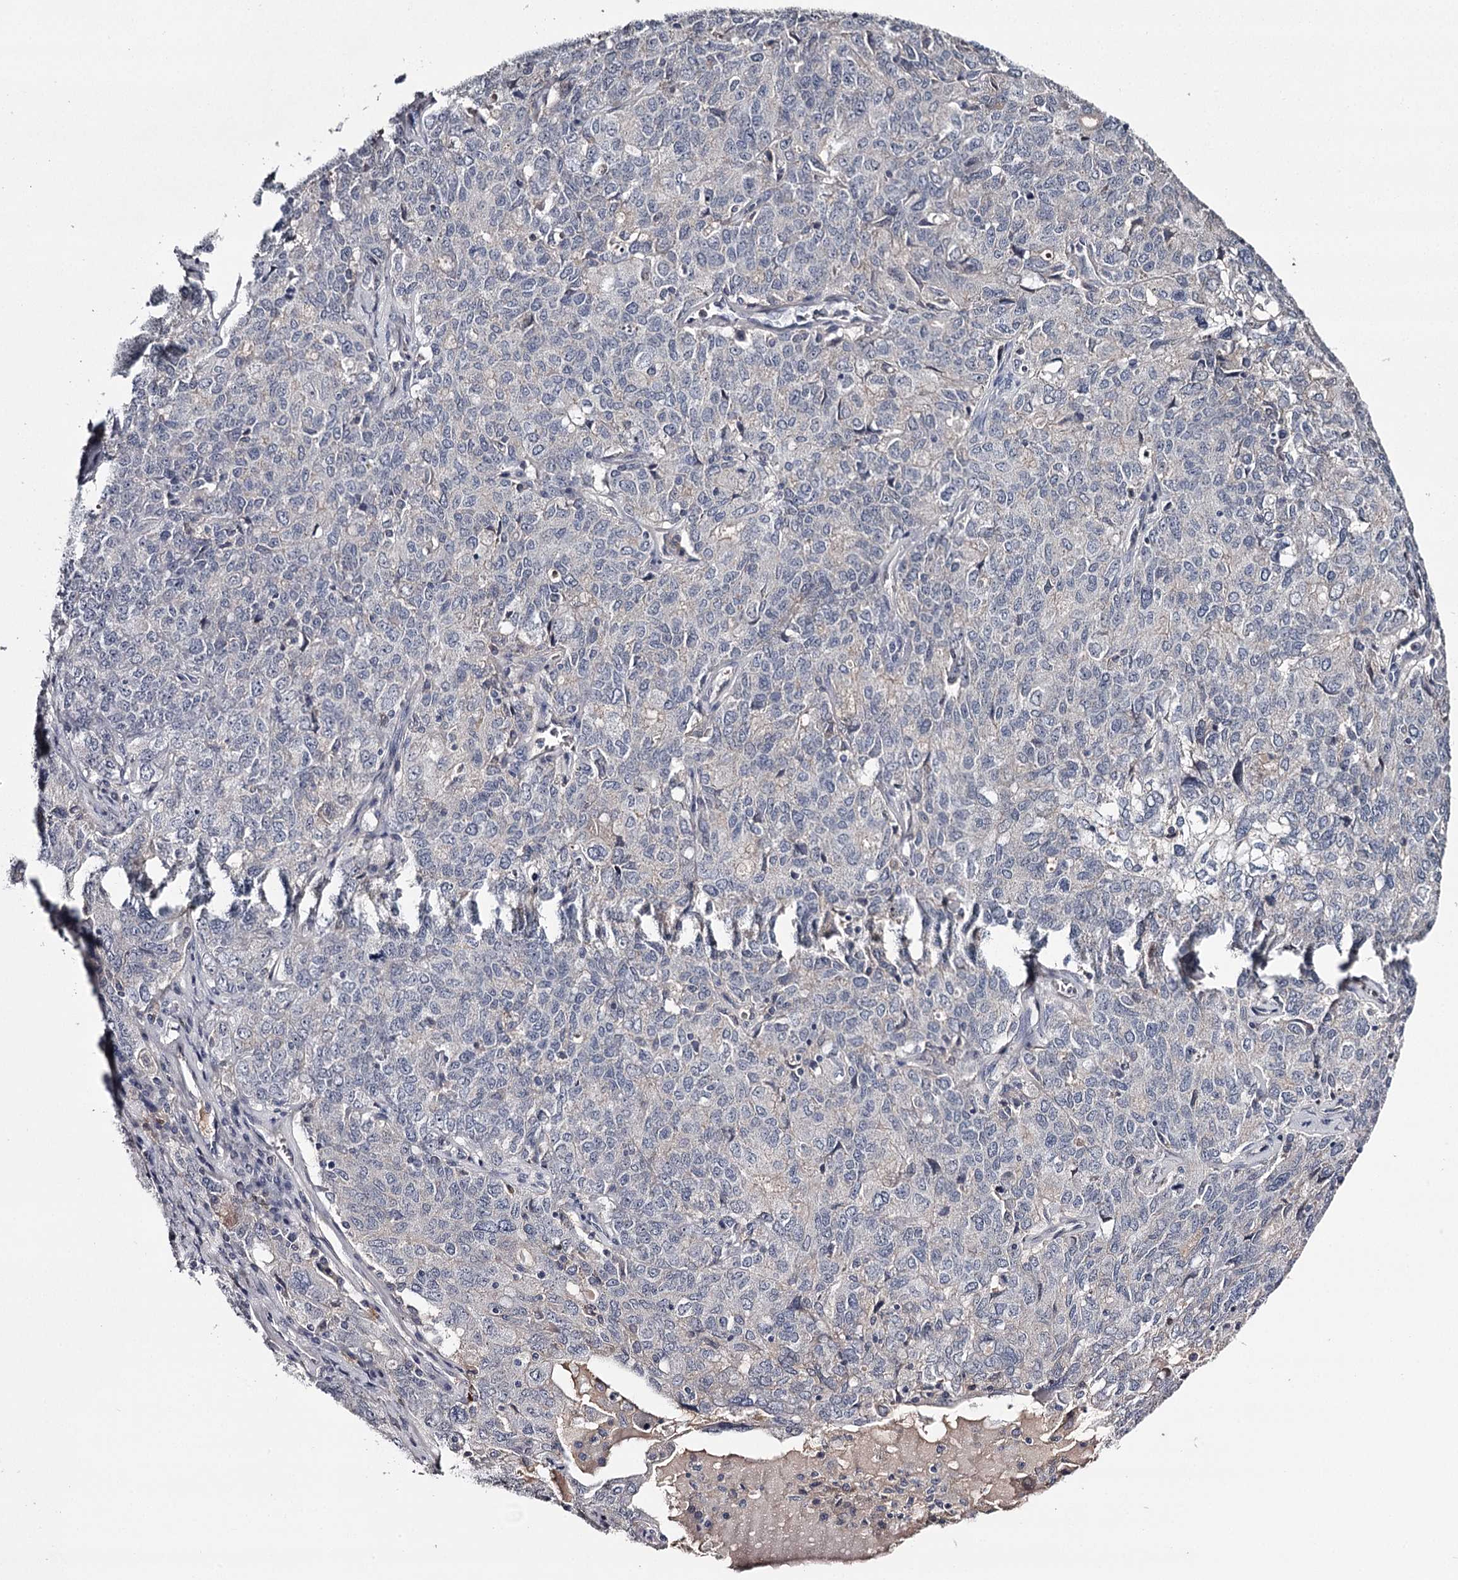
{"staining": {"intensity": "negative", "quantity": "none", "location": "none"}, "tissue": "ovarian cancer", "cell_type": "Tumor cells", "image_type": "cancer", "snomed": [{"axis": "morphology", "description": "Carcinoma, endometroid"}, {"axis": "topography", "description": "Ovary"}], "caption": "The micrograph displays no staining of tumor cells in ovarian endometroid carcinoma. (DAB (3,3'-diaminobenzidine) IHC visualized using brightfield microscopy, high magnification).", "gene": "FDXACB1", "patient": {"sex": "female", "age": 62}}